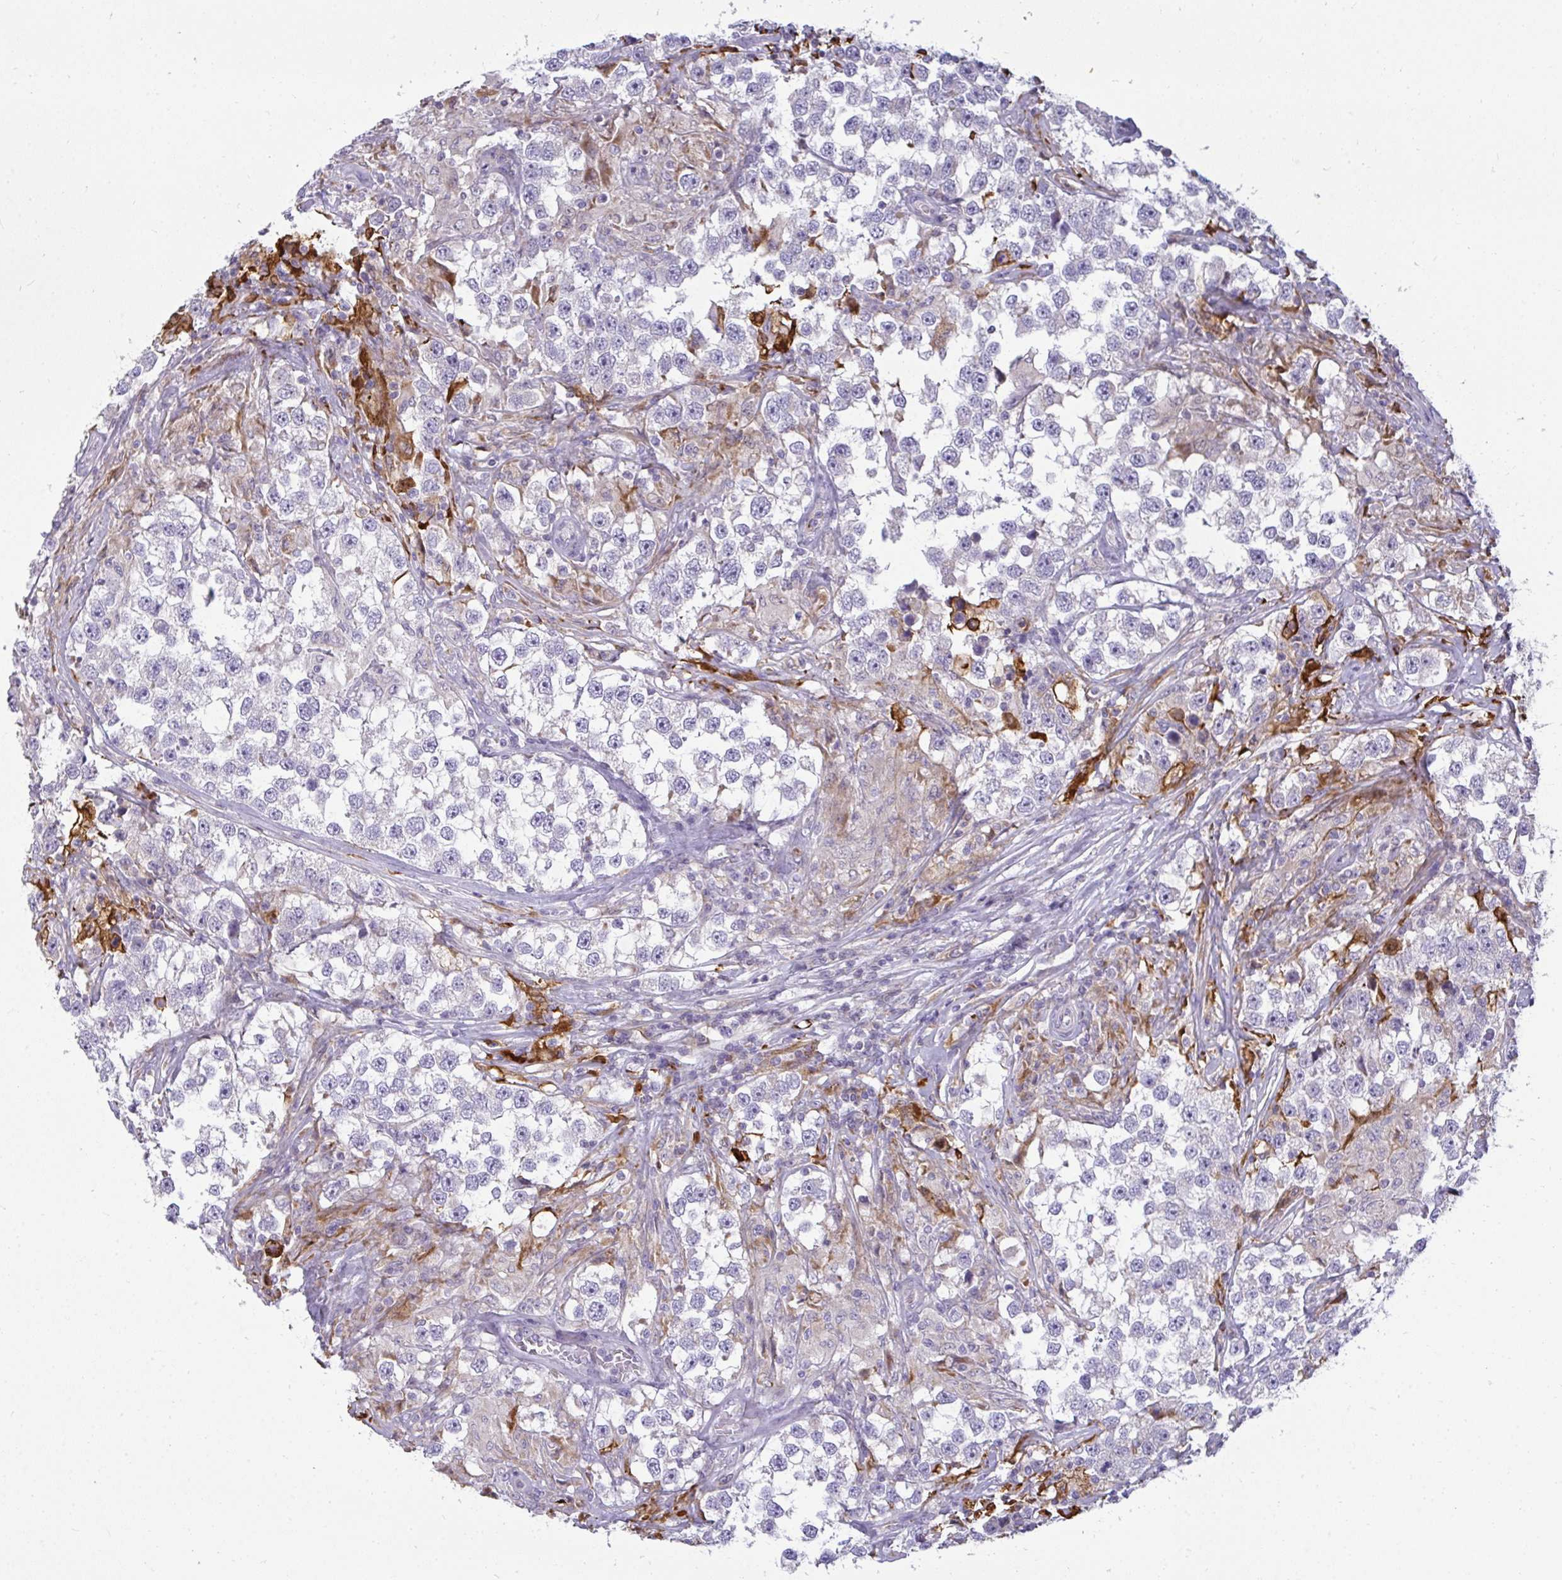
{"staining": {"intensity": "weak", "quantity": "25%-75%", "location": "cytoplasmic/membranous"}, "tissue": "testis cancer", "cell_type": "Tumor cells", "image_type": "cancer", "snomed": [{"axis": "morphology", "description": "Seminoma, NOS"}, {"axis": "topography", "description": "Testis"}], "caption": "Human testis seminoma stained for a protein (brown) exhibits weak cytoplasmic/membranous positive staining in about 25%-75% of tumor cells.", "gene": "SRRM4", "patient": {"sex": "male", "age": 46}}